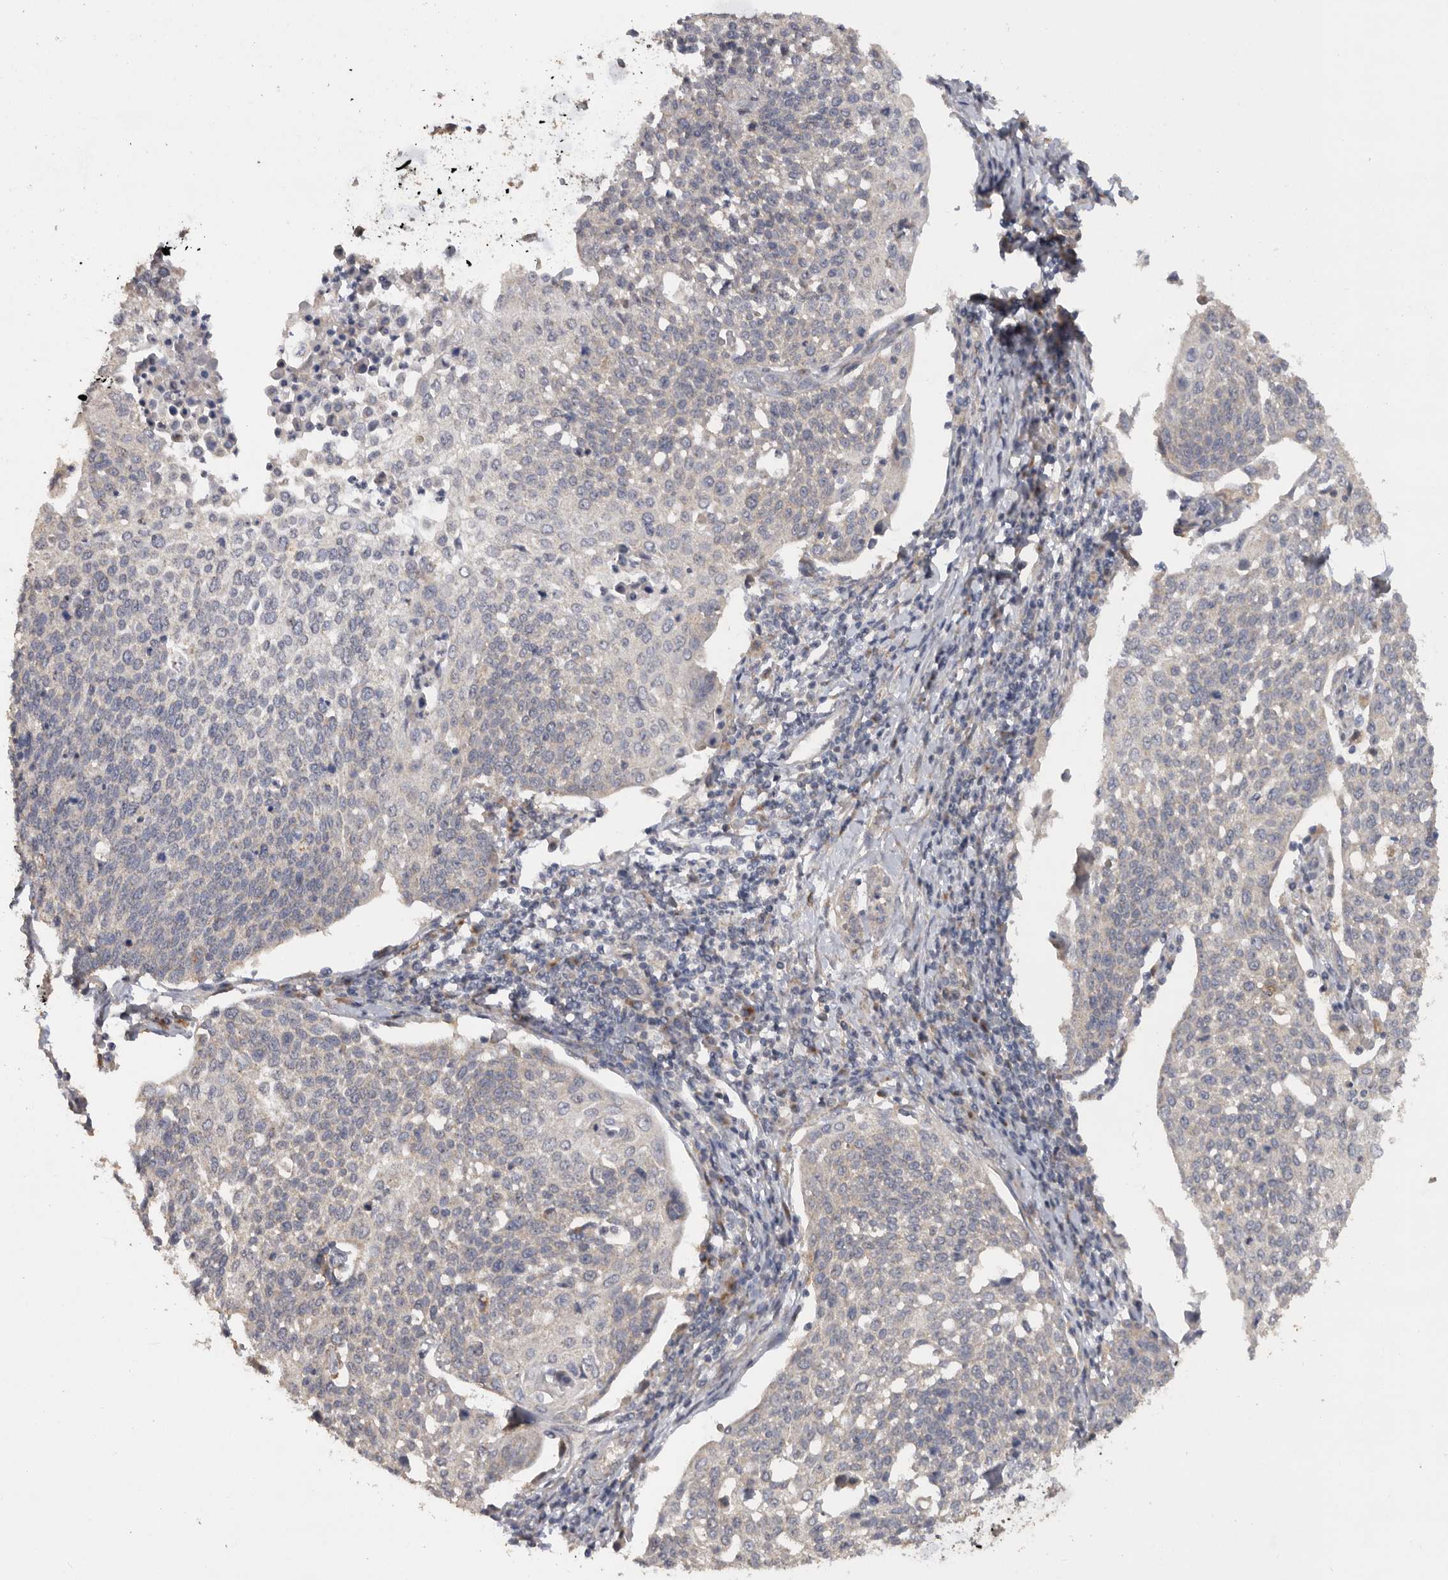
{"staining": {"intensity": "negative", "quantity": "none", "location": "none"}, "tissue": "cervical cancer", "cell_type": "Tumor cells", "image_type": "cancer", "snomed": [{"axis": "morphology", "description": "Squamous cell carcinoma, NOS"}, {"axis": "topography", "description": "Cervix"}], "caption": "Cervical squamous cell carcinoma was stained to show a protein in brown. There is no significant positivity in tumor cells.", "gene": "PODXL2", "patient": {"sex": "female", "age": 34}}